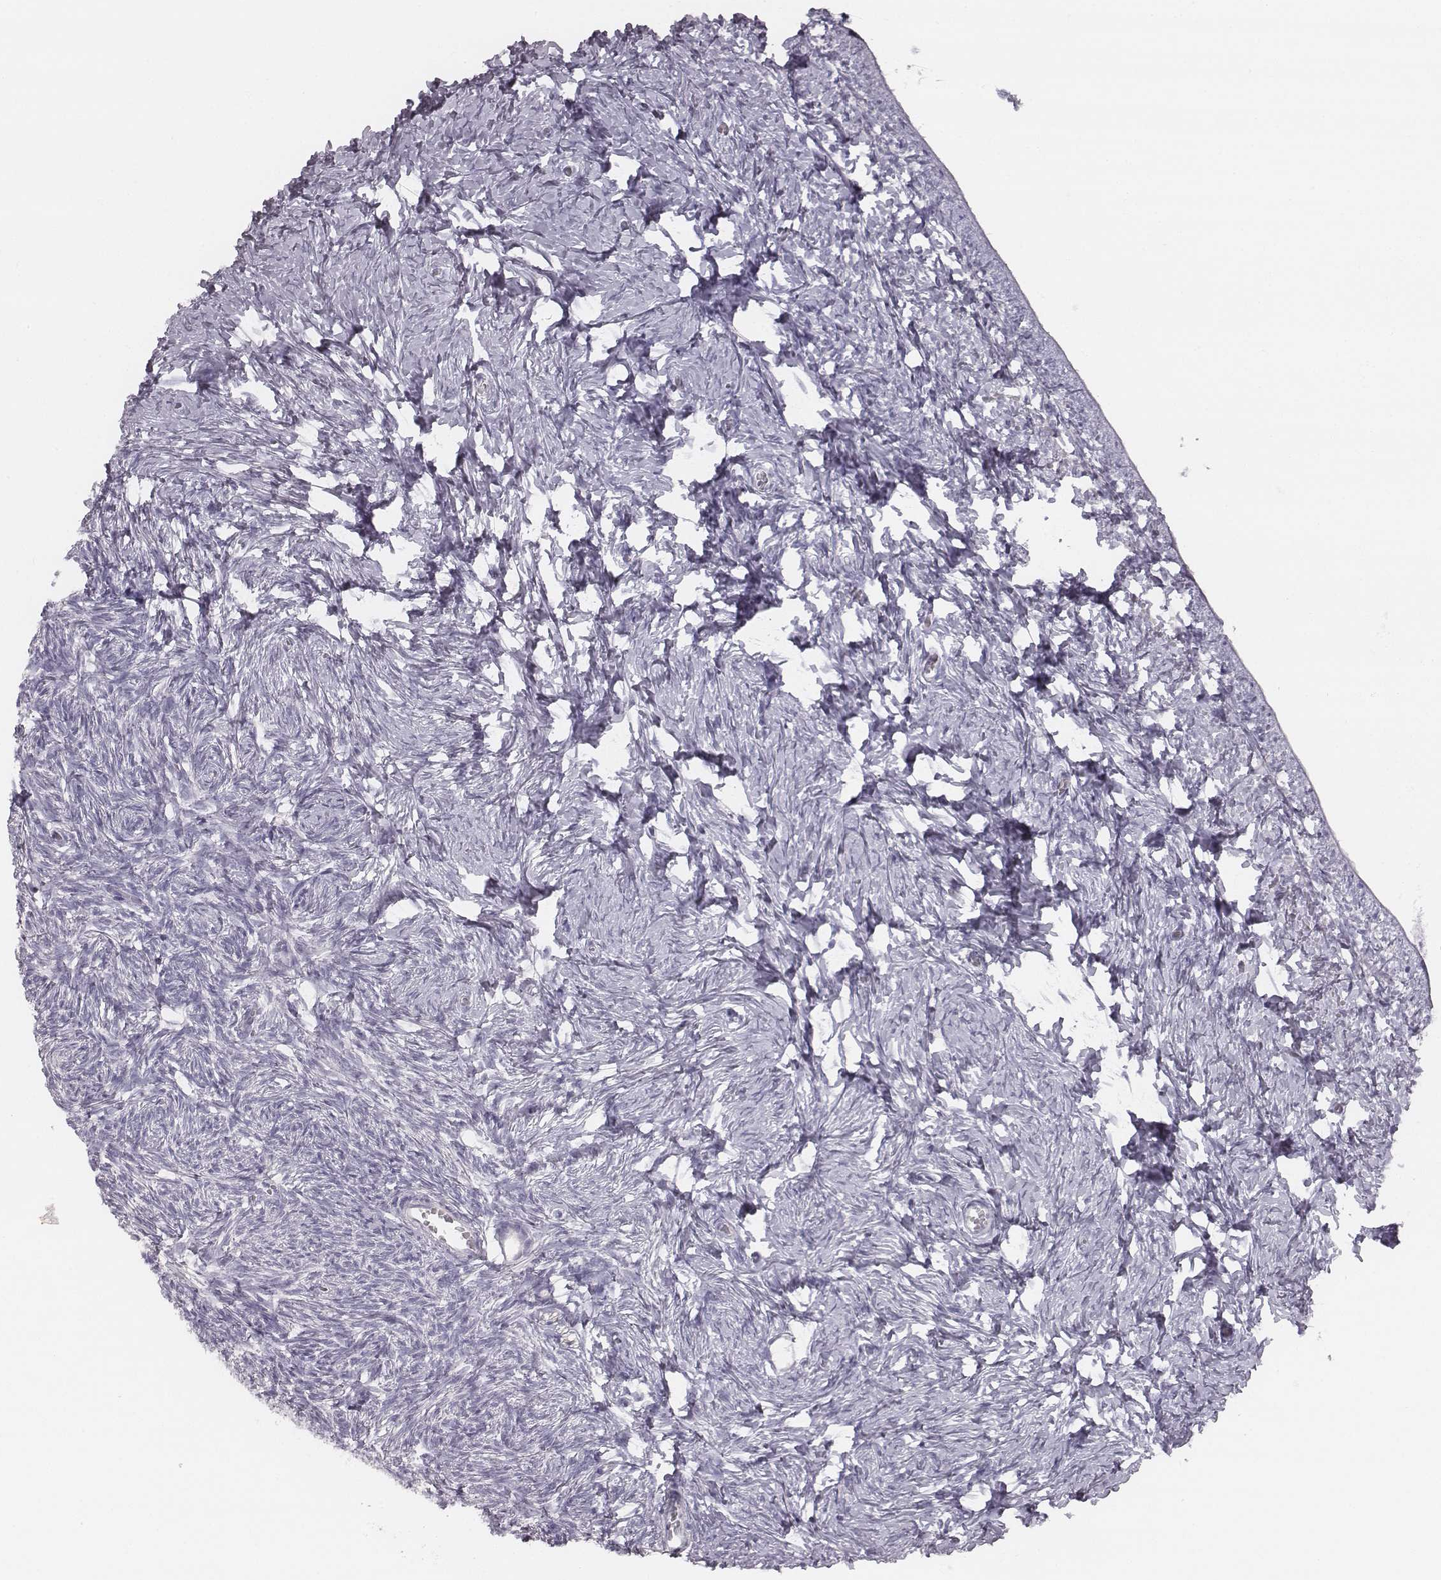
{"staining": {"intensity": "negative", "quantity": "none", "location": "none"}, "tissue": "ovary", "cell_type": "Follicle cells", "image_type": "normal", "snomed": [{"axis": "morphology", "description": "Normal tissue, NOS"}, {"axis": "topography", "description": "Ovary"}], "caption": "Immunohistochemistry (IHC) of unremarkable human ovary shows no positivity in follicle cells.", "gene": "KCNJ12", "patient": {"sex": "female", "age": 27}}